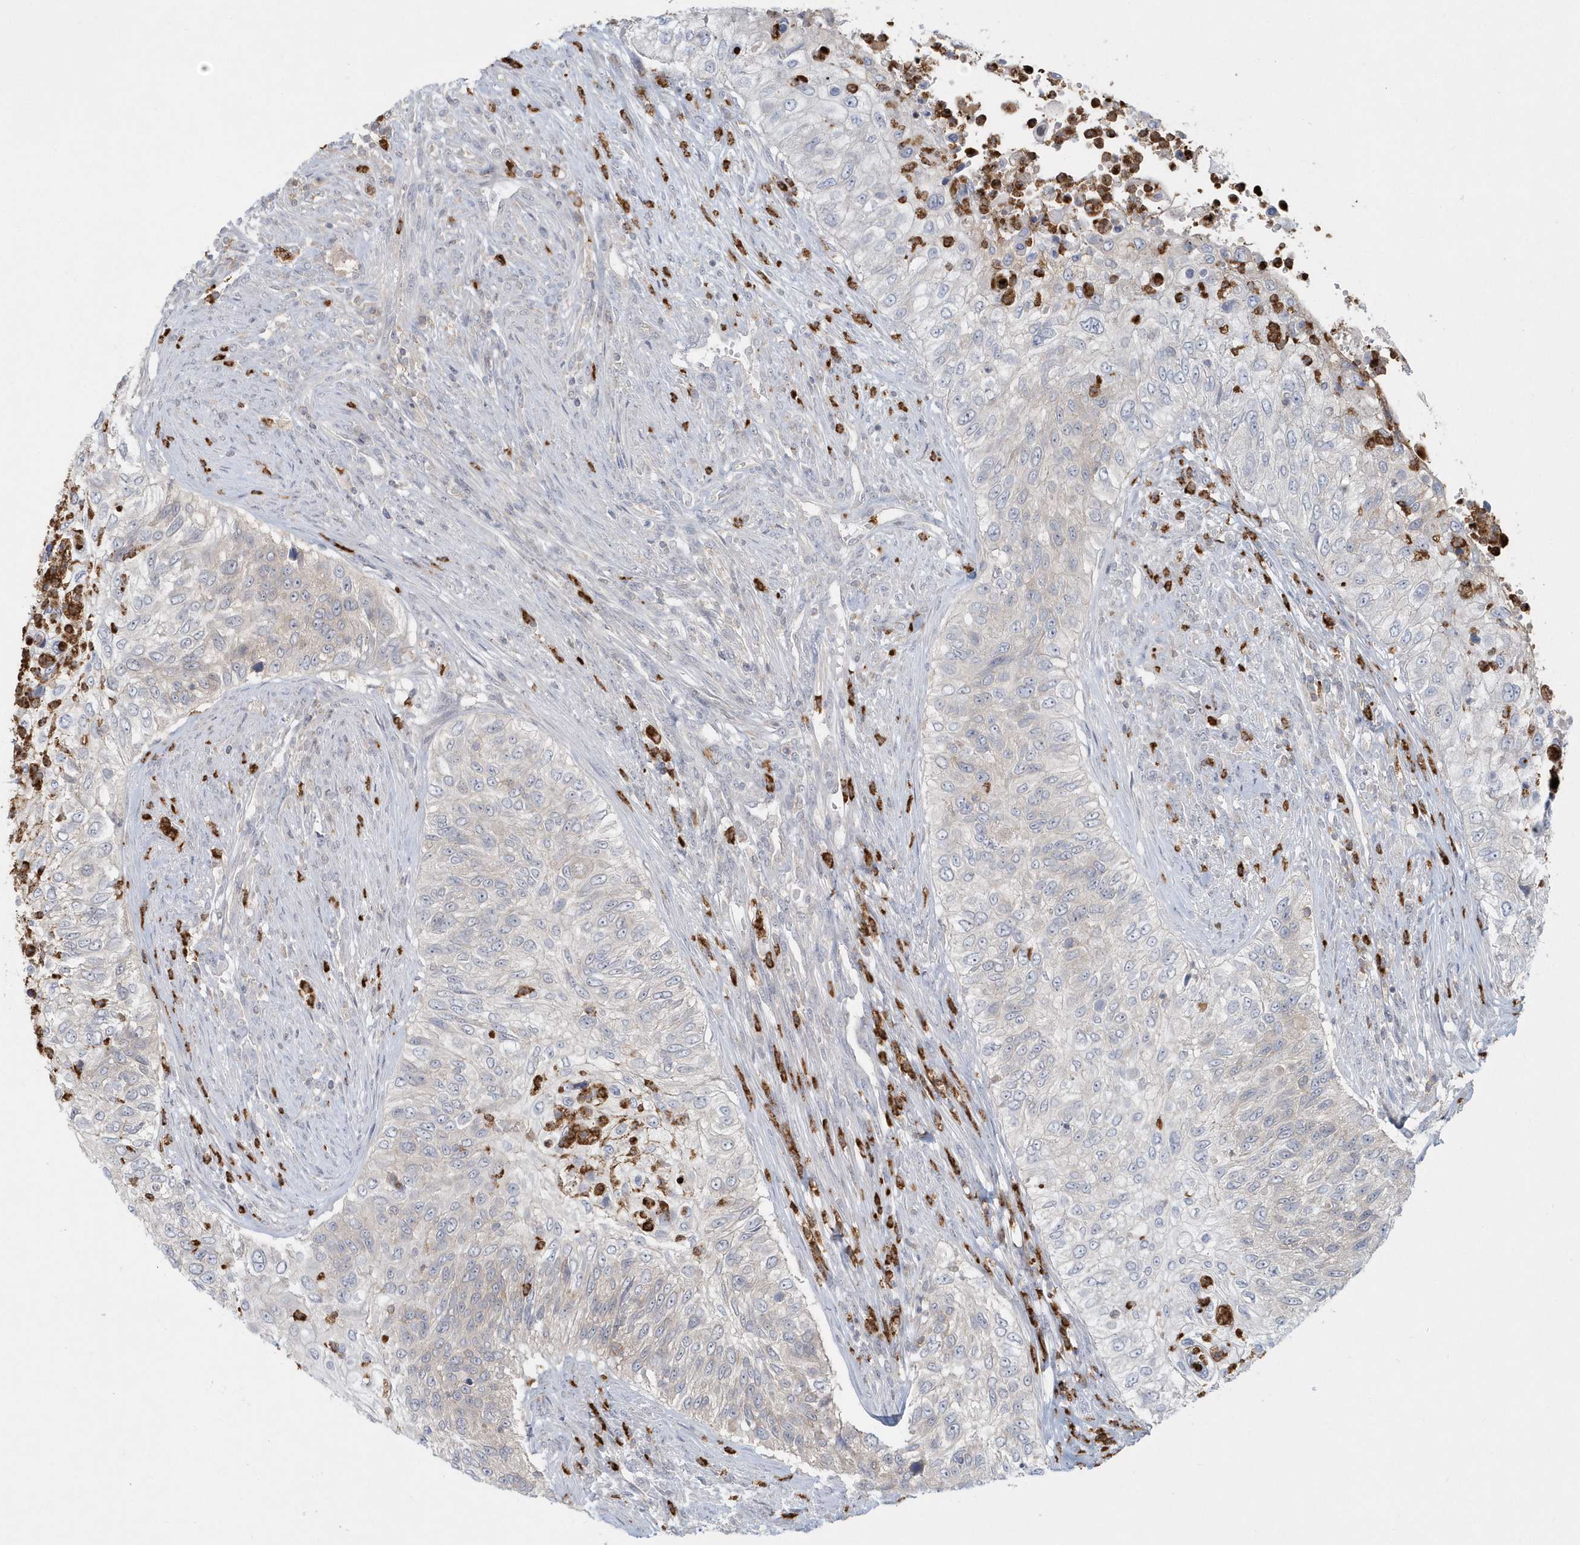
{"staining": {"intensity": "negative", "quantity": "none", "location": "none"}, "tissue": "urothelial cancer", "cell_type": "Tumor cells", "image_type": "cancer", "snomed": [{"axis": "morphology", "description": "Urothelial carcinoma, High grade"}, {"axis": "topography", "description": "Urinary bladder"}], "caption": "IHC image of neoplastic tissue: urothelial cancer stained with DAB shows no significant protein positivity in tumor cells.", "gene": "RNF7", "patient": {"sex": "female", "age": 60}}